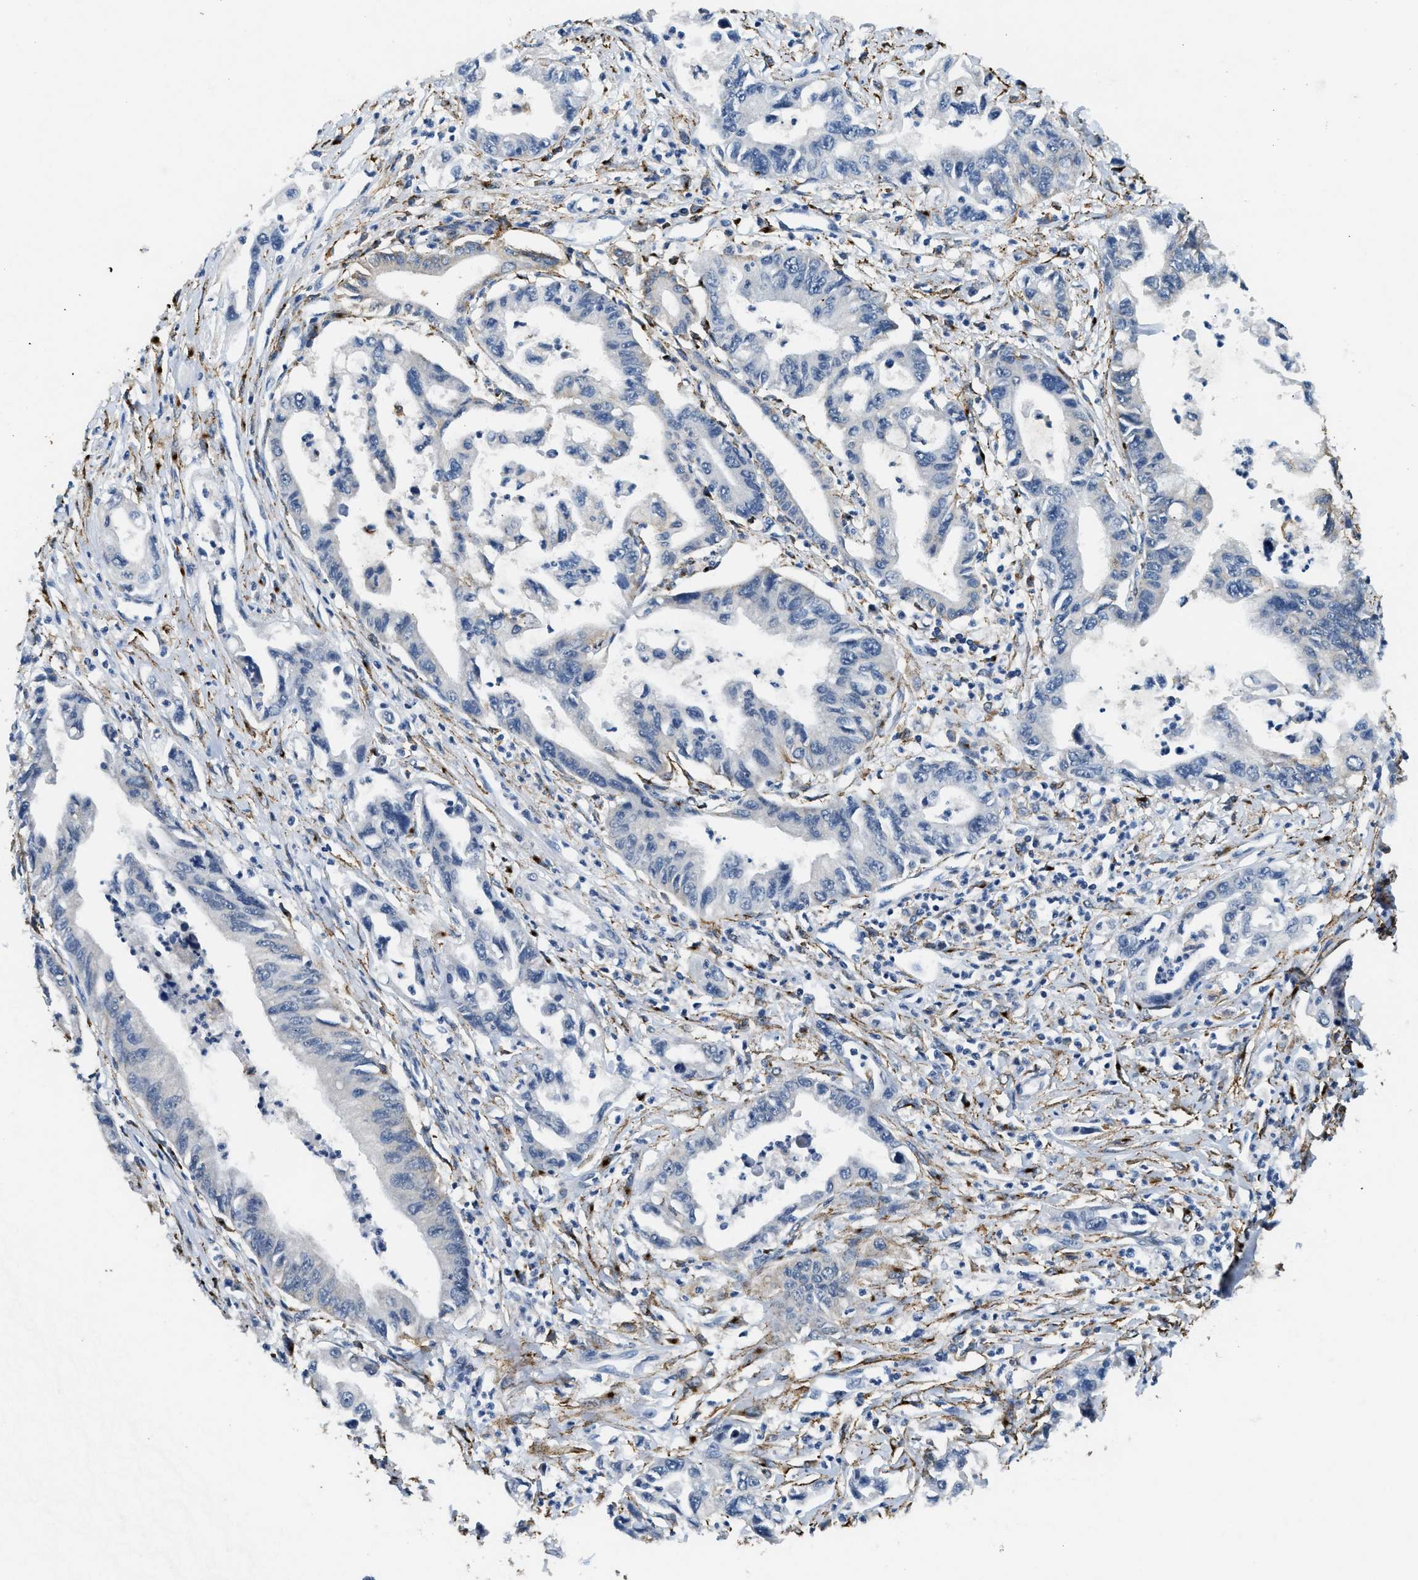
{"staining": {"intensity": "moderate", "quantity": "<25%", "location": "cytoplasmic/membranous"}, "tissue": "pancreatic cancer", "cell_type": "Tumor cells", "image_type": "cancer", "snomed": [{"axis": "morphology", "description": "Adenocarcinoma, NOS"}, {"axis": "topography", "description": "Pancreas"}], "caption": "Pancreatic adenocarcinoma stained for a protein (brown) shows moderate cytoplasmic/membranous positive staining in about <25% of tumor cells.", "gene": "LRP1", "patient": {"sex": "male", "age": 56}}